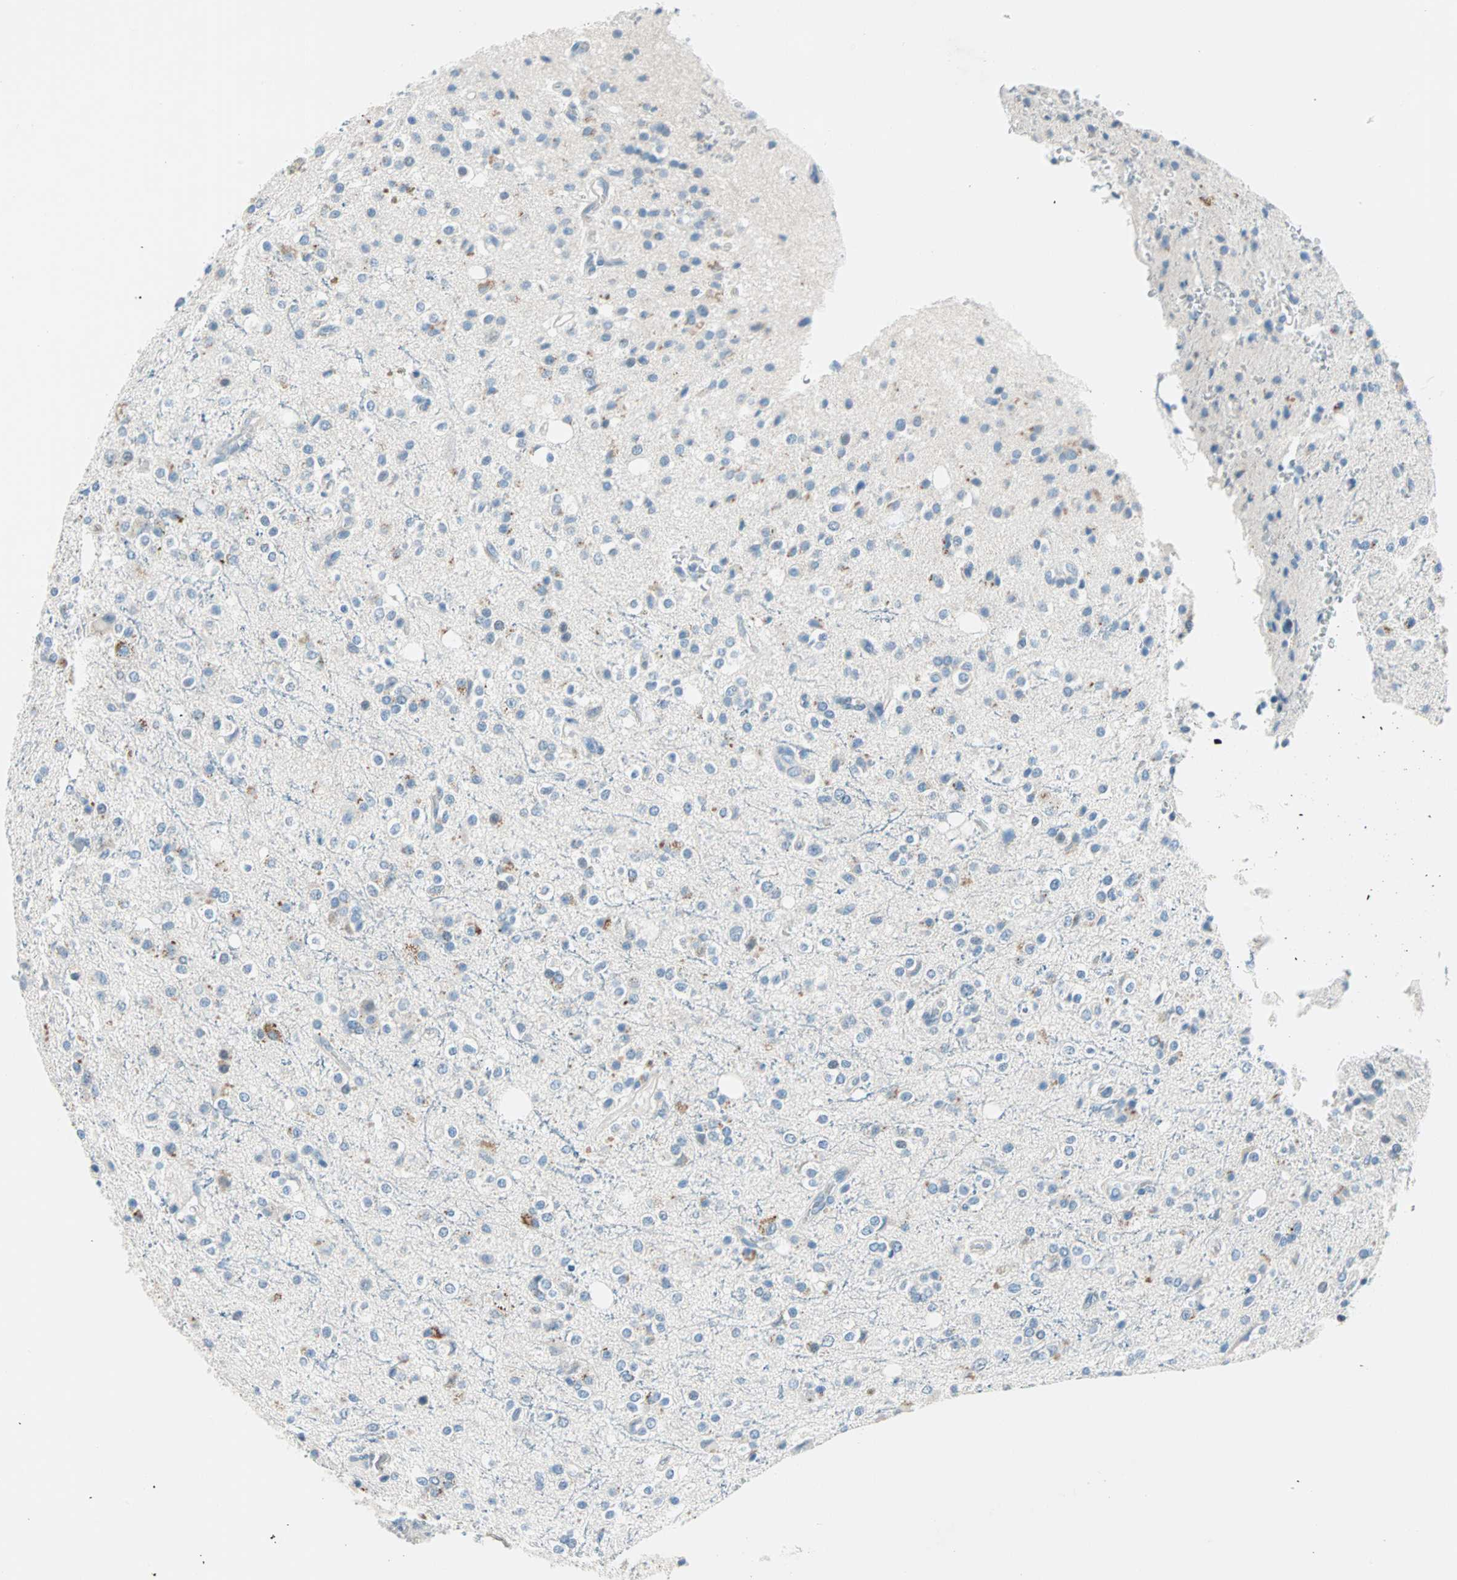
{"staining": {"intensity": "moderate", "quantity": "<25%", "location": "cytoplasmic/membranous"}, "tissue": "glioma", "cell_type": "Tumor cells", "image_type": "cancer", "snomed": [{"axis": "morphology", "description": "Glioma, malignant, High grade"}, {"axis": "topography", "description": "Brain"}], "caption": "High-magnification brightfield microscopy of high-grade glioma (malignant) stained with DAB (3,3'-diaminobenzidine) (brown) and counterstained with hematoxylin (blue). tumor cells exhibit moderate cytoplasmic/membranous expression is appreciated in approximately<25% of cells. The protein is shown in brown color, while the nuclei are stained blue.", "gene": "TMEM163", "patient": {"sex": "male", "age": 47}}